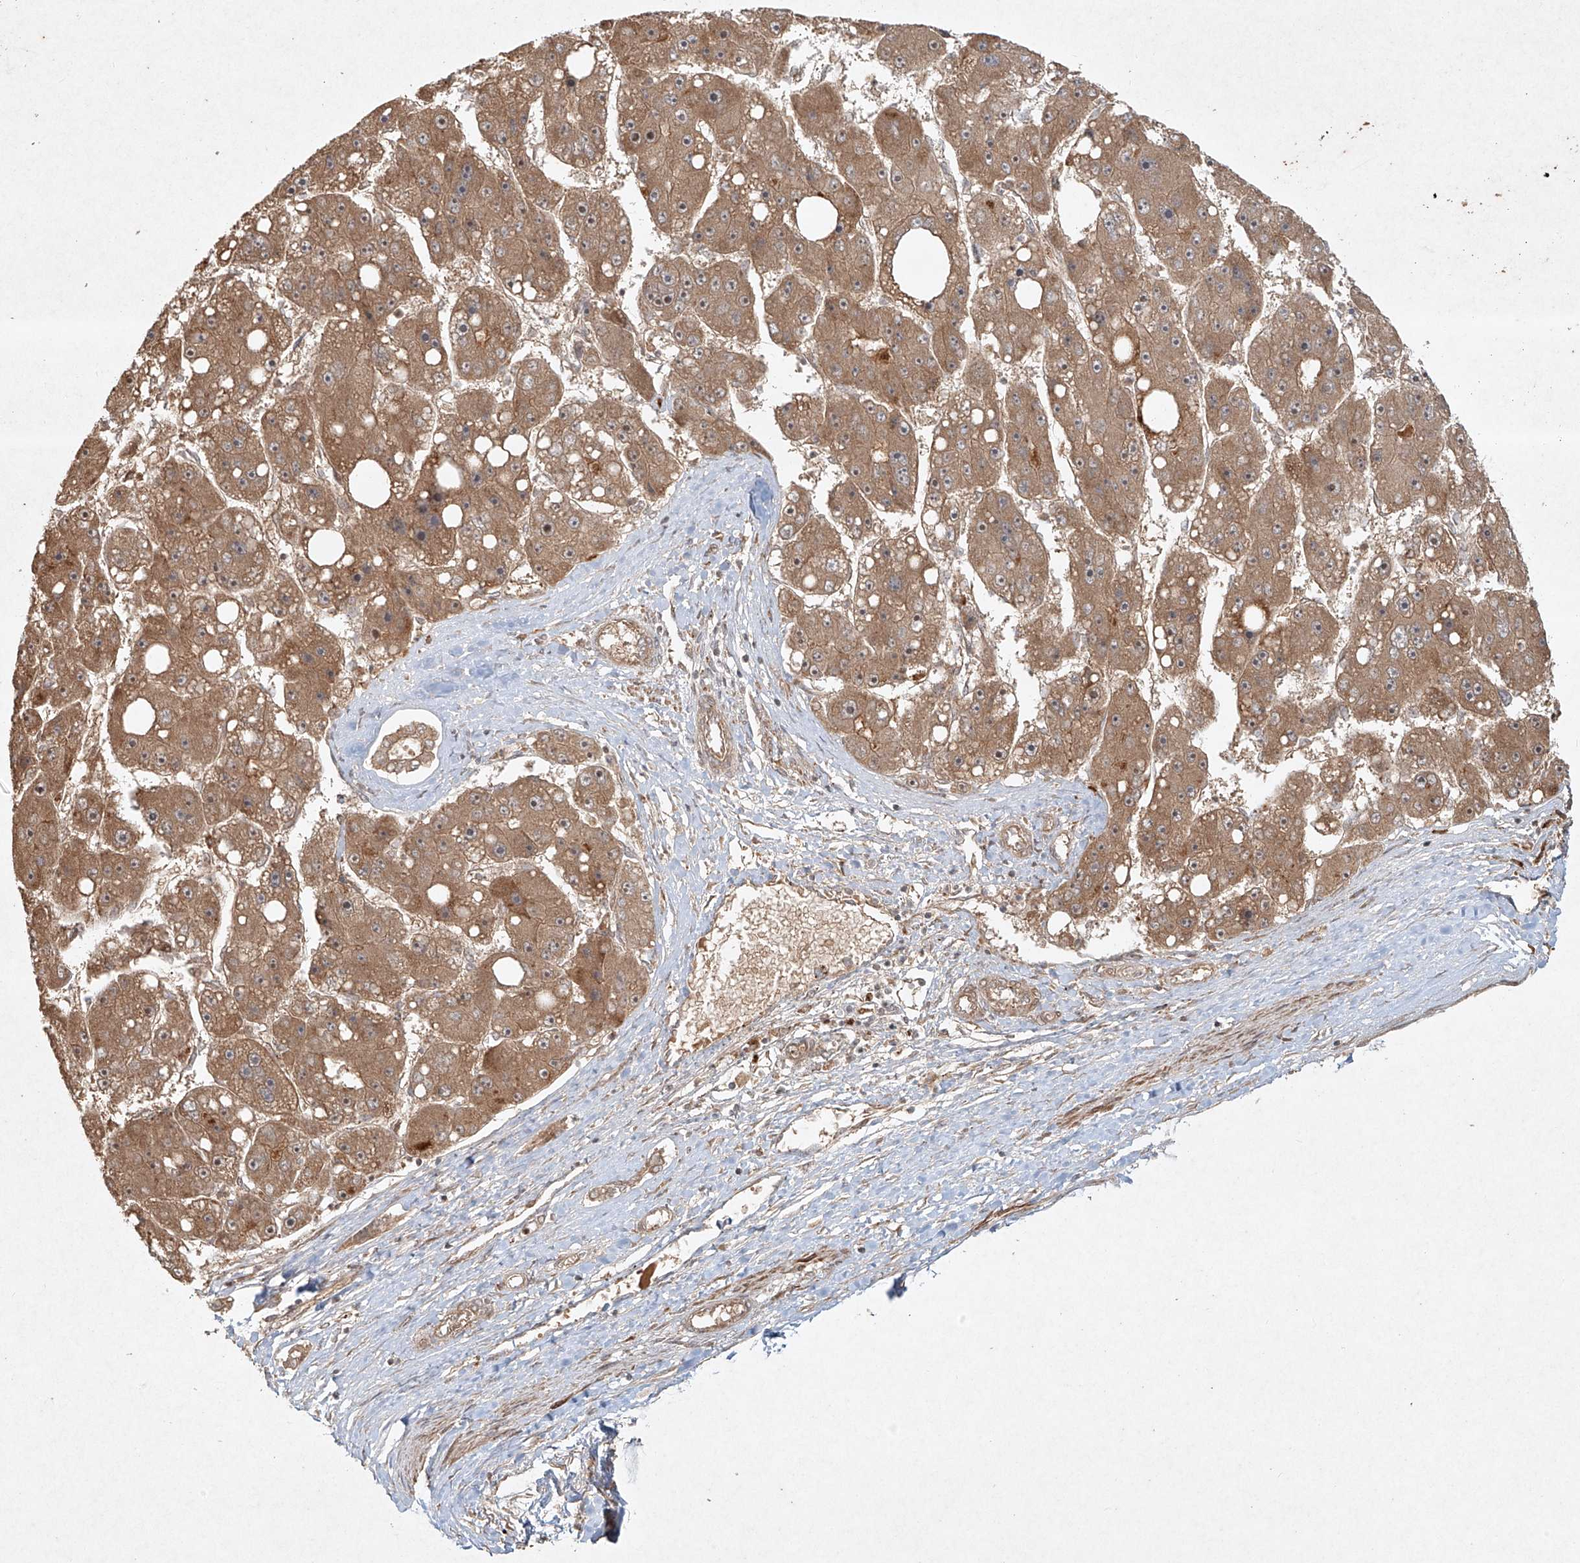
{"staining": {"intensity": "moderate", "quantity": ">75%", "location": "cytoplasmic/membranous,nuclear"}, "tissue": "liver cancer", "cell_type": "Tumor cells", "image_type": "cancer", "snomed": [{"axis": "morphology", "description": "Carcinoma, Hepatocellular, NOS"}, {"axis": "topography", "description": "Liver"}], "caption": "Approximately >75% of tumor cells in human liver cancer show moderate cytoplasmic/membranous and nuclear protein positivity as visualized by brown immunohistochemical staining.", "gene": "CYYR1", "patient": {"sex": "female", "age": 61}}